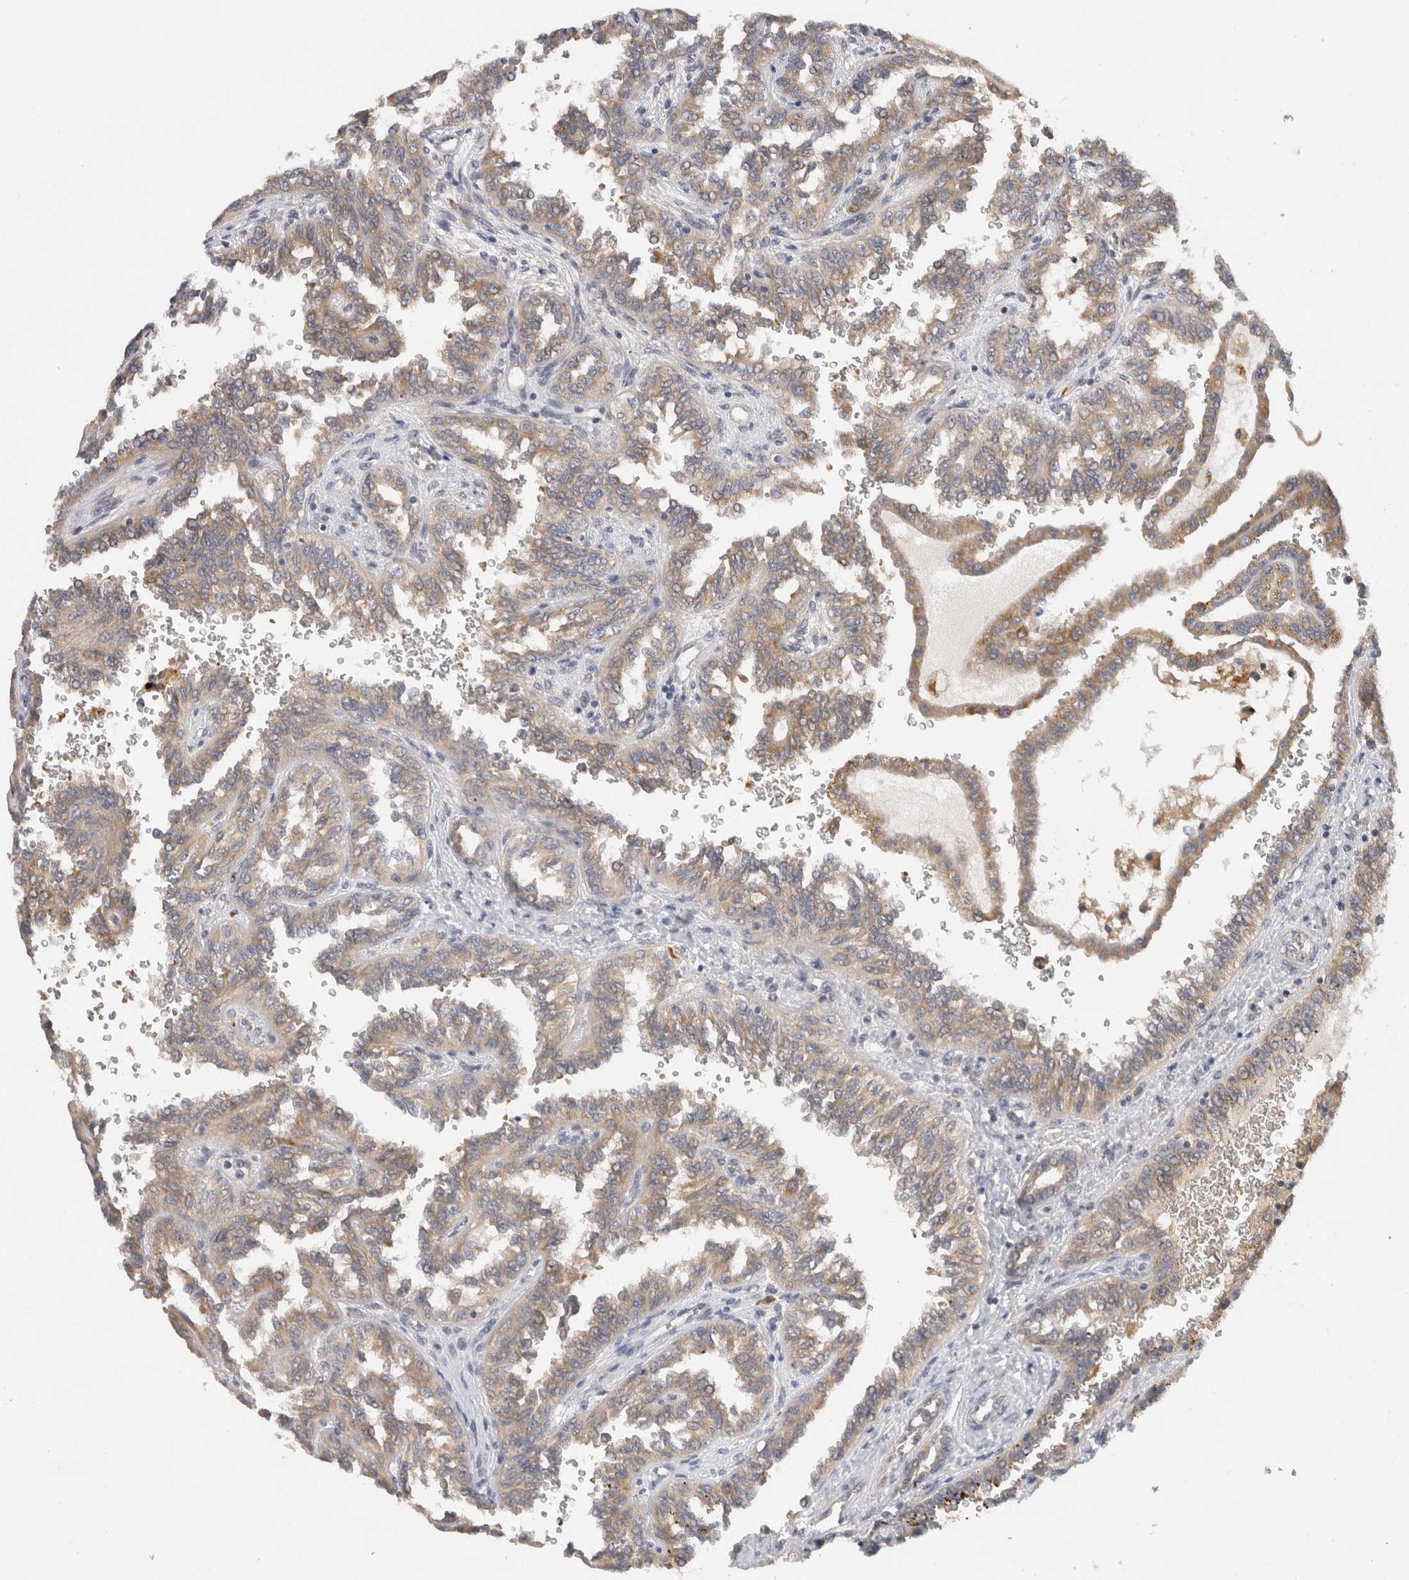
{"staining": {"intensity": "weak", "quantity": ">75%", "location": "cytoplasmic/membranous"}, "tissue": "renal cancer", "cell_type": "Tumor cells", "image_type": "cancer", "snomed": [{"axis": "morphology", "description": "Inflammation, NOS"}, {"axis": "morphology", "description": "Adenocarcinoma, NOS"}, {"axis": "topography", "description": "Kidney"}], "caption": "Immunohistochemical staining of human renal adenocarcinoma reveals low levels of weak cytoplasmic/membranous expression in about >75% of tumor cells.", "gene": "APOL2", "patient": {"sex": "male", "age": 68}}